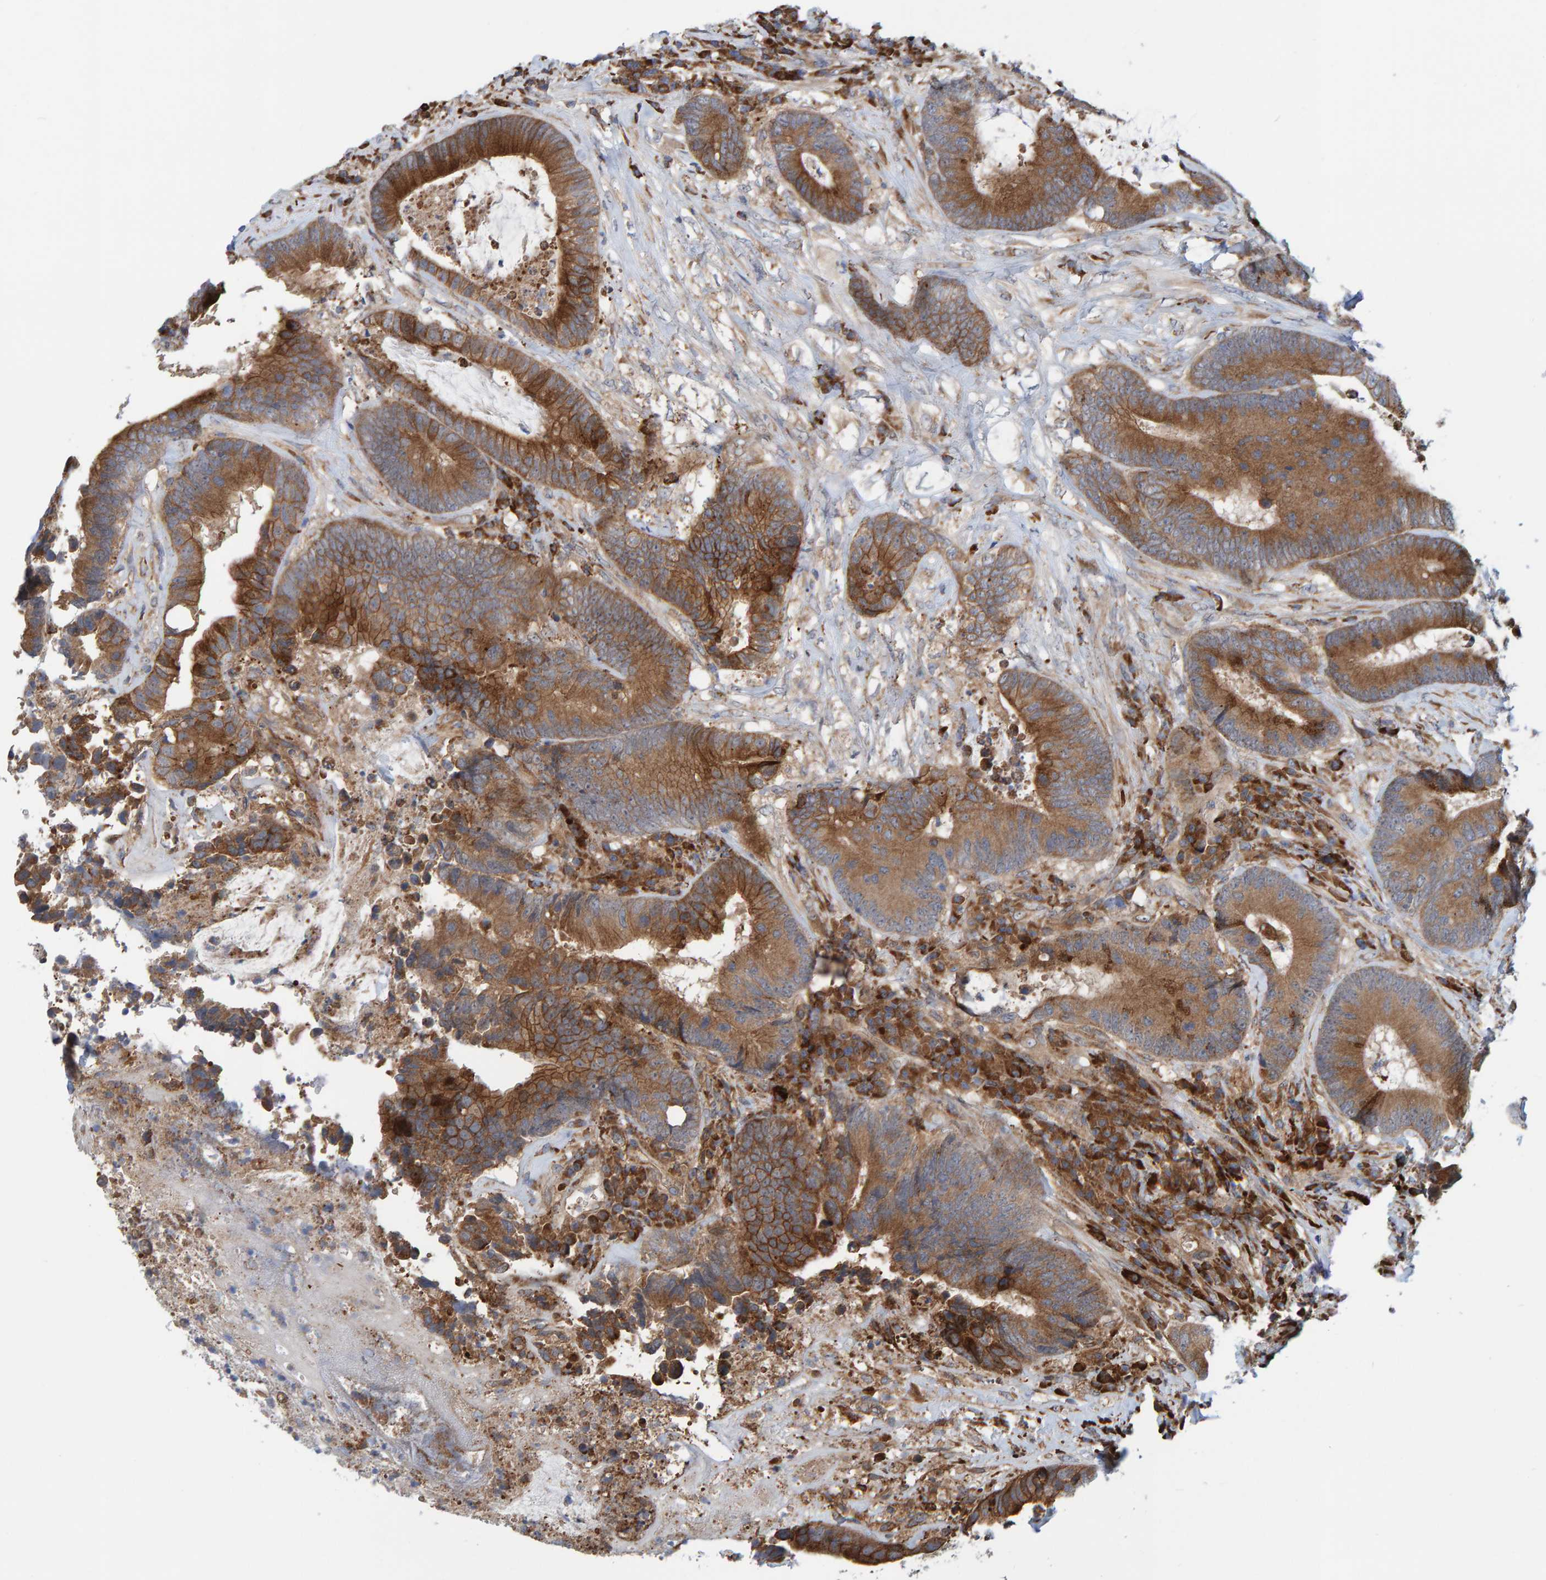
{"staining": {"intensity": "moderate", "quantity": ">75%", "location": "cytoplasmic/membranous"}, "tissue": "colorectal cancer", "cell_type": "Tumor cells", "image_type": "cancer", "snomed": [{"axis": "morphology", "description": "Adenocarcinoma, NOS"}, {"axis": "topography", "description": "Rectum"}], "caption": "Immunohistochemistry (IHC) photomicrograph of colorectal adenocarcinoma stained for a protein (brown), which exhibits medium levels of moderate cytoplasmic/membranous staining in about >75% of tumor cells.", "gene": "KIAA0753", "patient": {"sex": "female", "age": 89}}